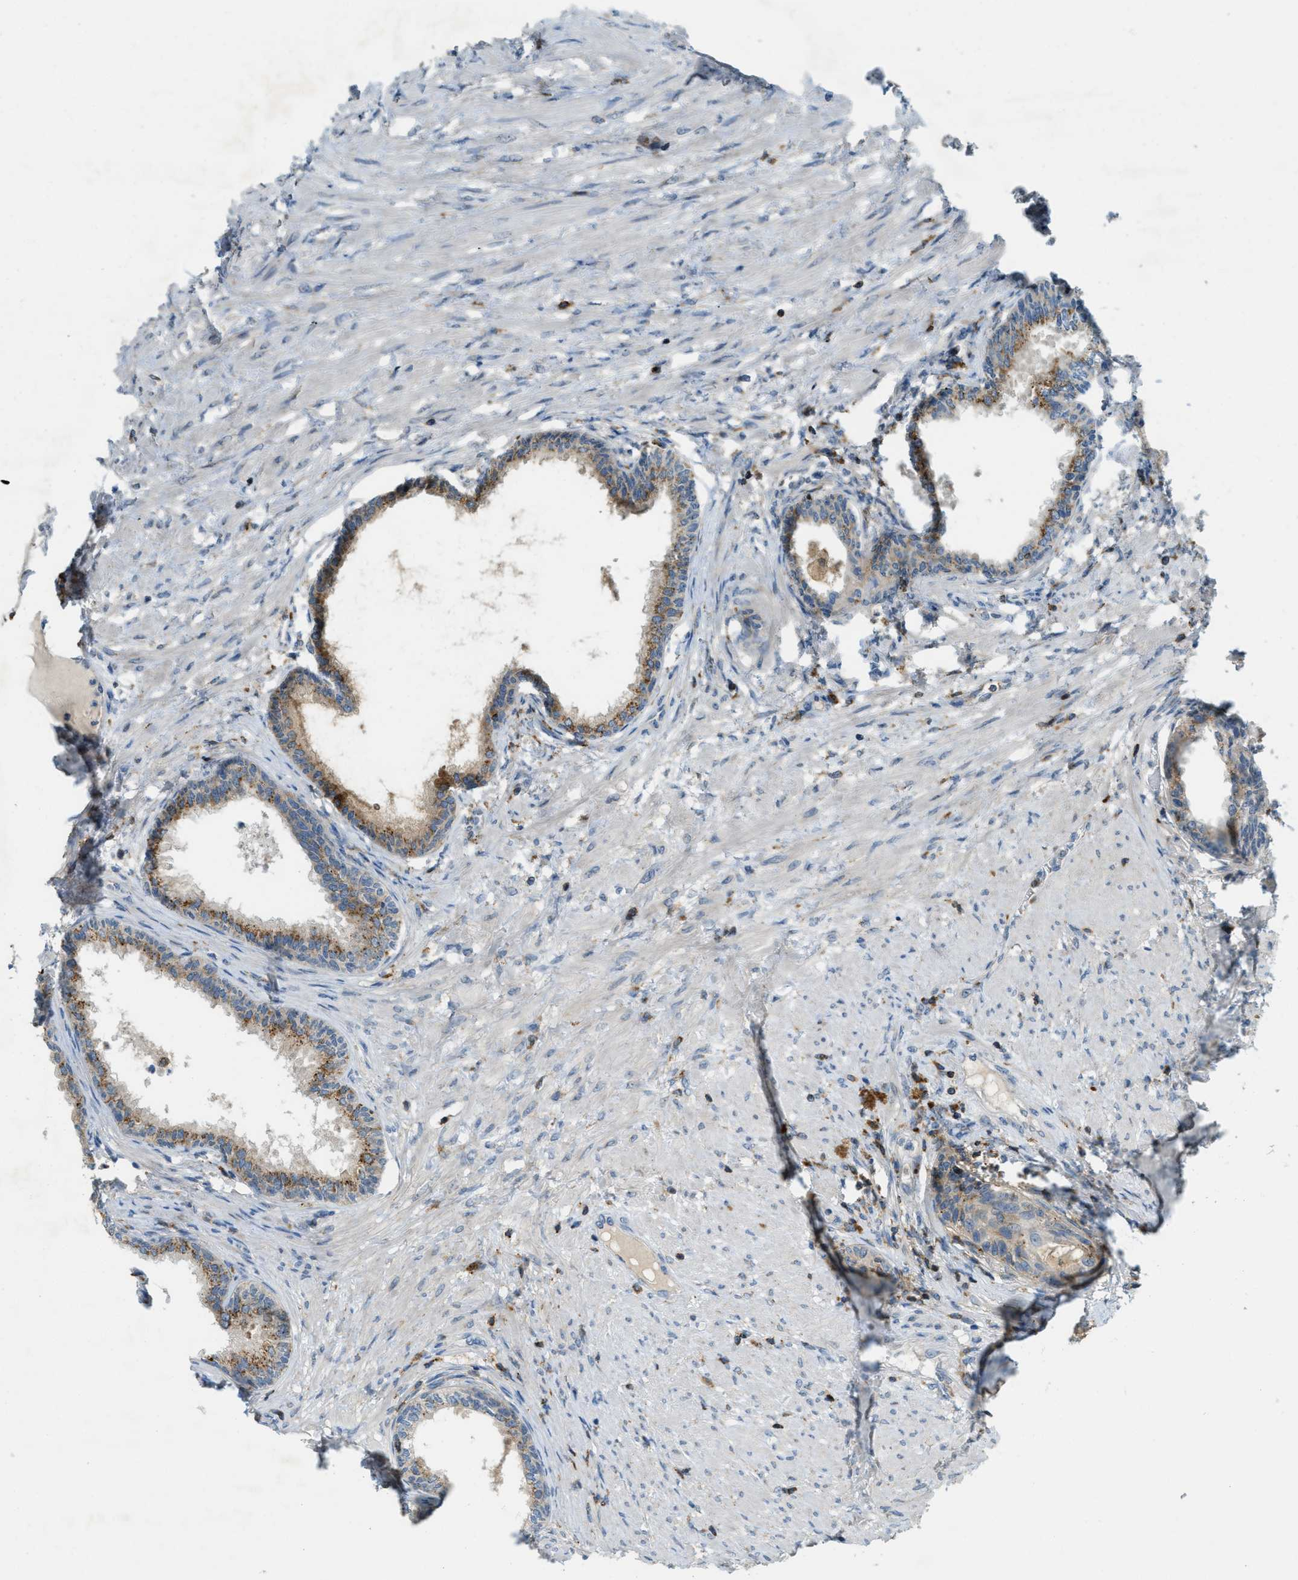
{"staining": {"intensity": "moderate", "quantity": ">75%", "location": "cytoplasmic/membranous"}, "tissue": "prostate", "cell_type": "Glandular cells", "image_type": "normal", "snomed": [{"axis": "morphology", "description": "Normal tissue, NOS"}, {"axis": "topography", "description": "Prostate"}], "caption": "Brown immunohistochemical staining in unremarkable prostate shows moderate cytoplasmic/membranous staining in about >75% of glandular cells.", "gene": "PLBD2", "patient": {"sex": "male", "age": 76}}